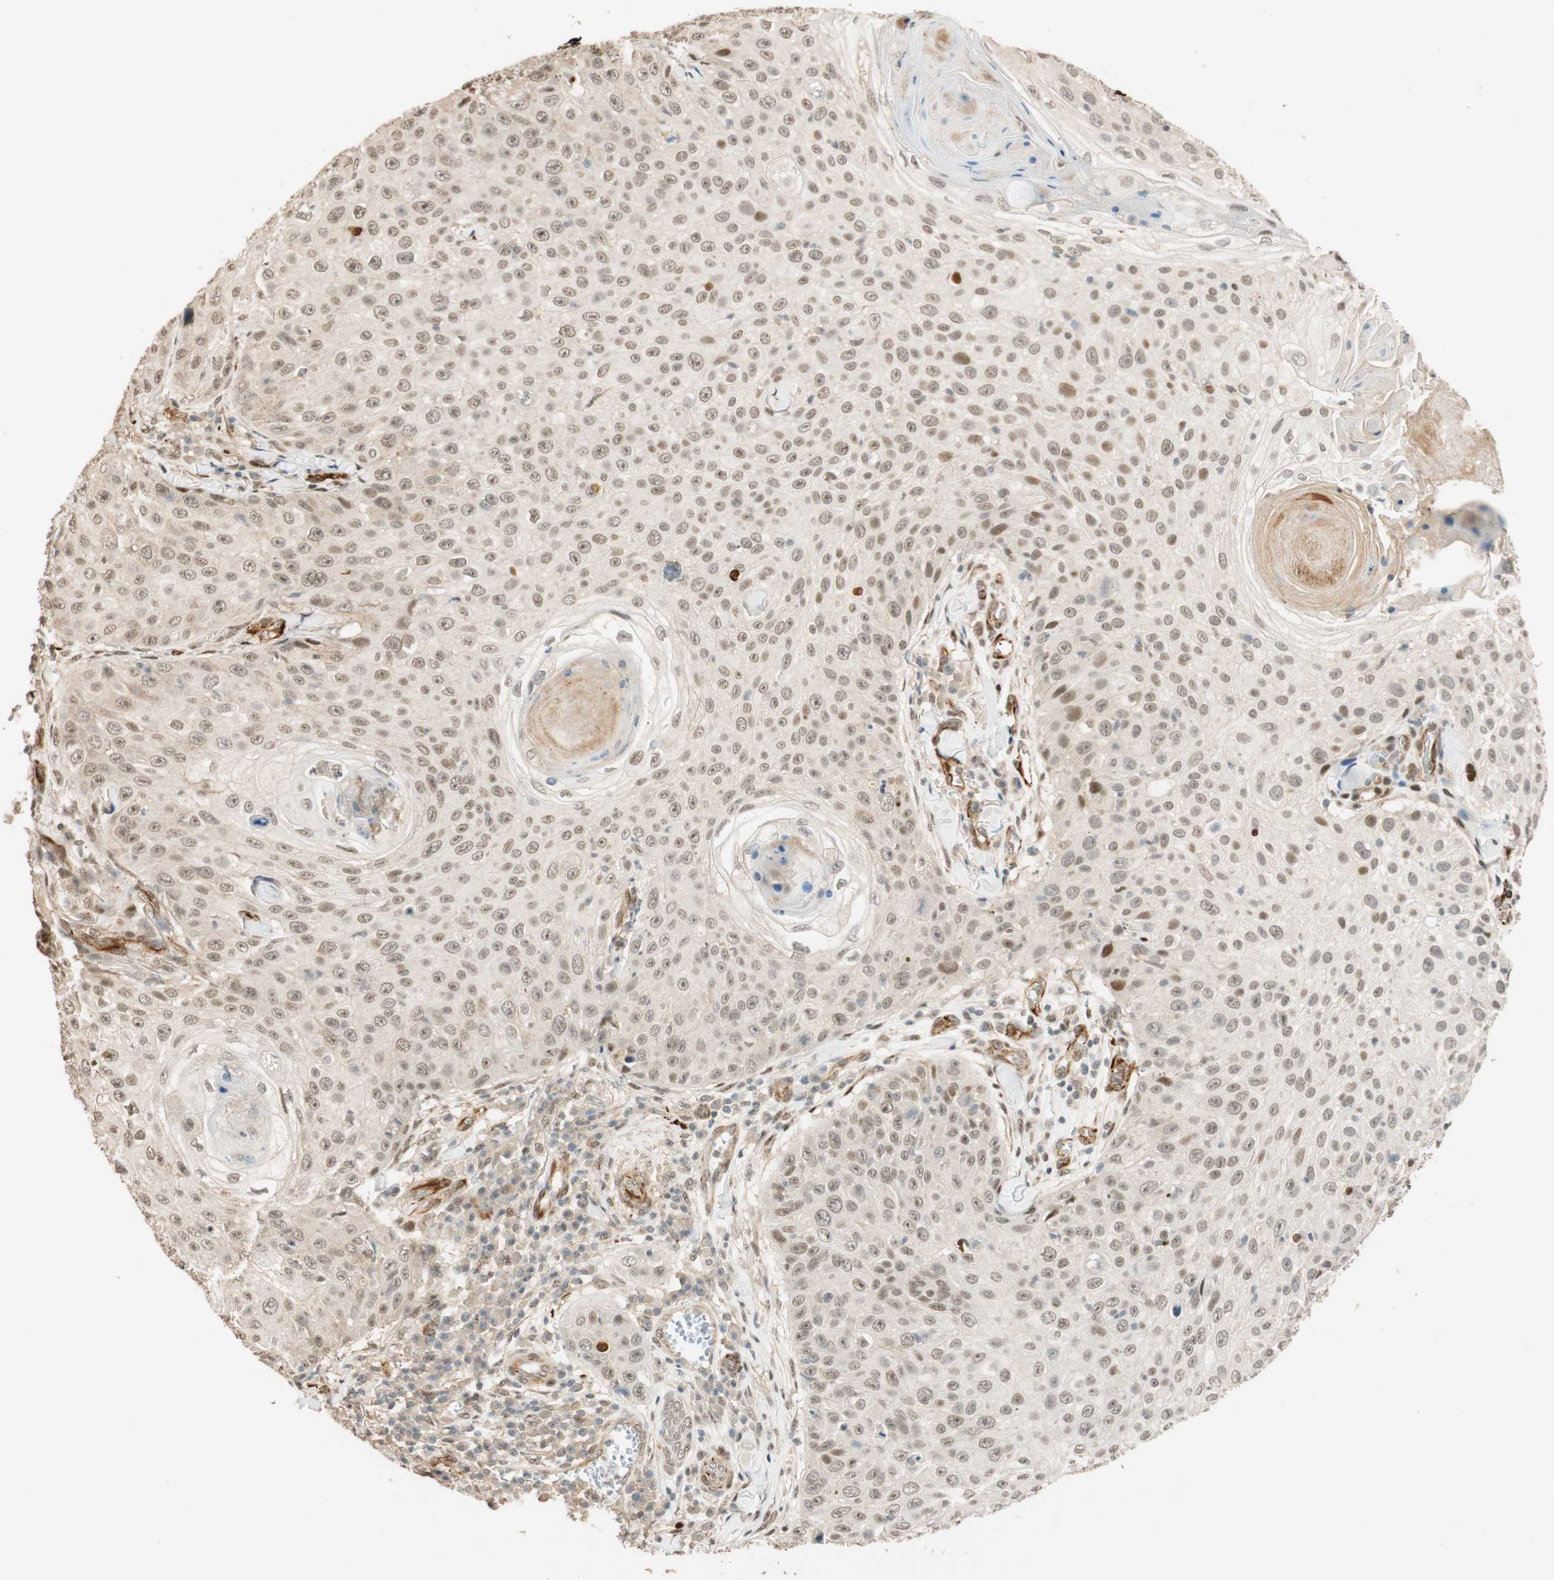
{"staining": {"intensity": "weak", "quantity": "25%-75%", "location": "nuclear"}, "tissue": "skin cancer", "cell_type": "Tumor cells", "image_type": "cancer", "snomed": [{"axis": "morphology", "description": "Squamous cell carcinoma, NOS"}, {"axis": "topography", "description": "Skin"}], "caption": "Protein expression analysis of human skin cancer reveals weak nuclear expression in about 25%-75% of tumor cells.", "gene": "NES", "patient": {"sex": "male", "age": 86}}